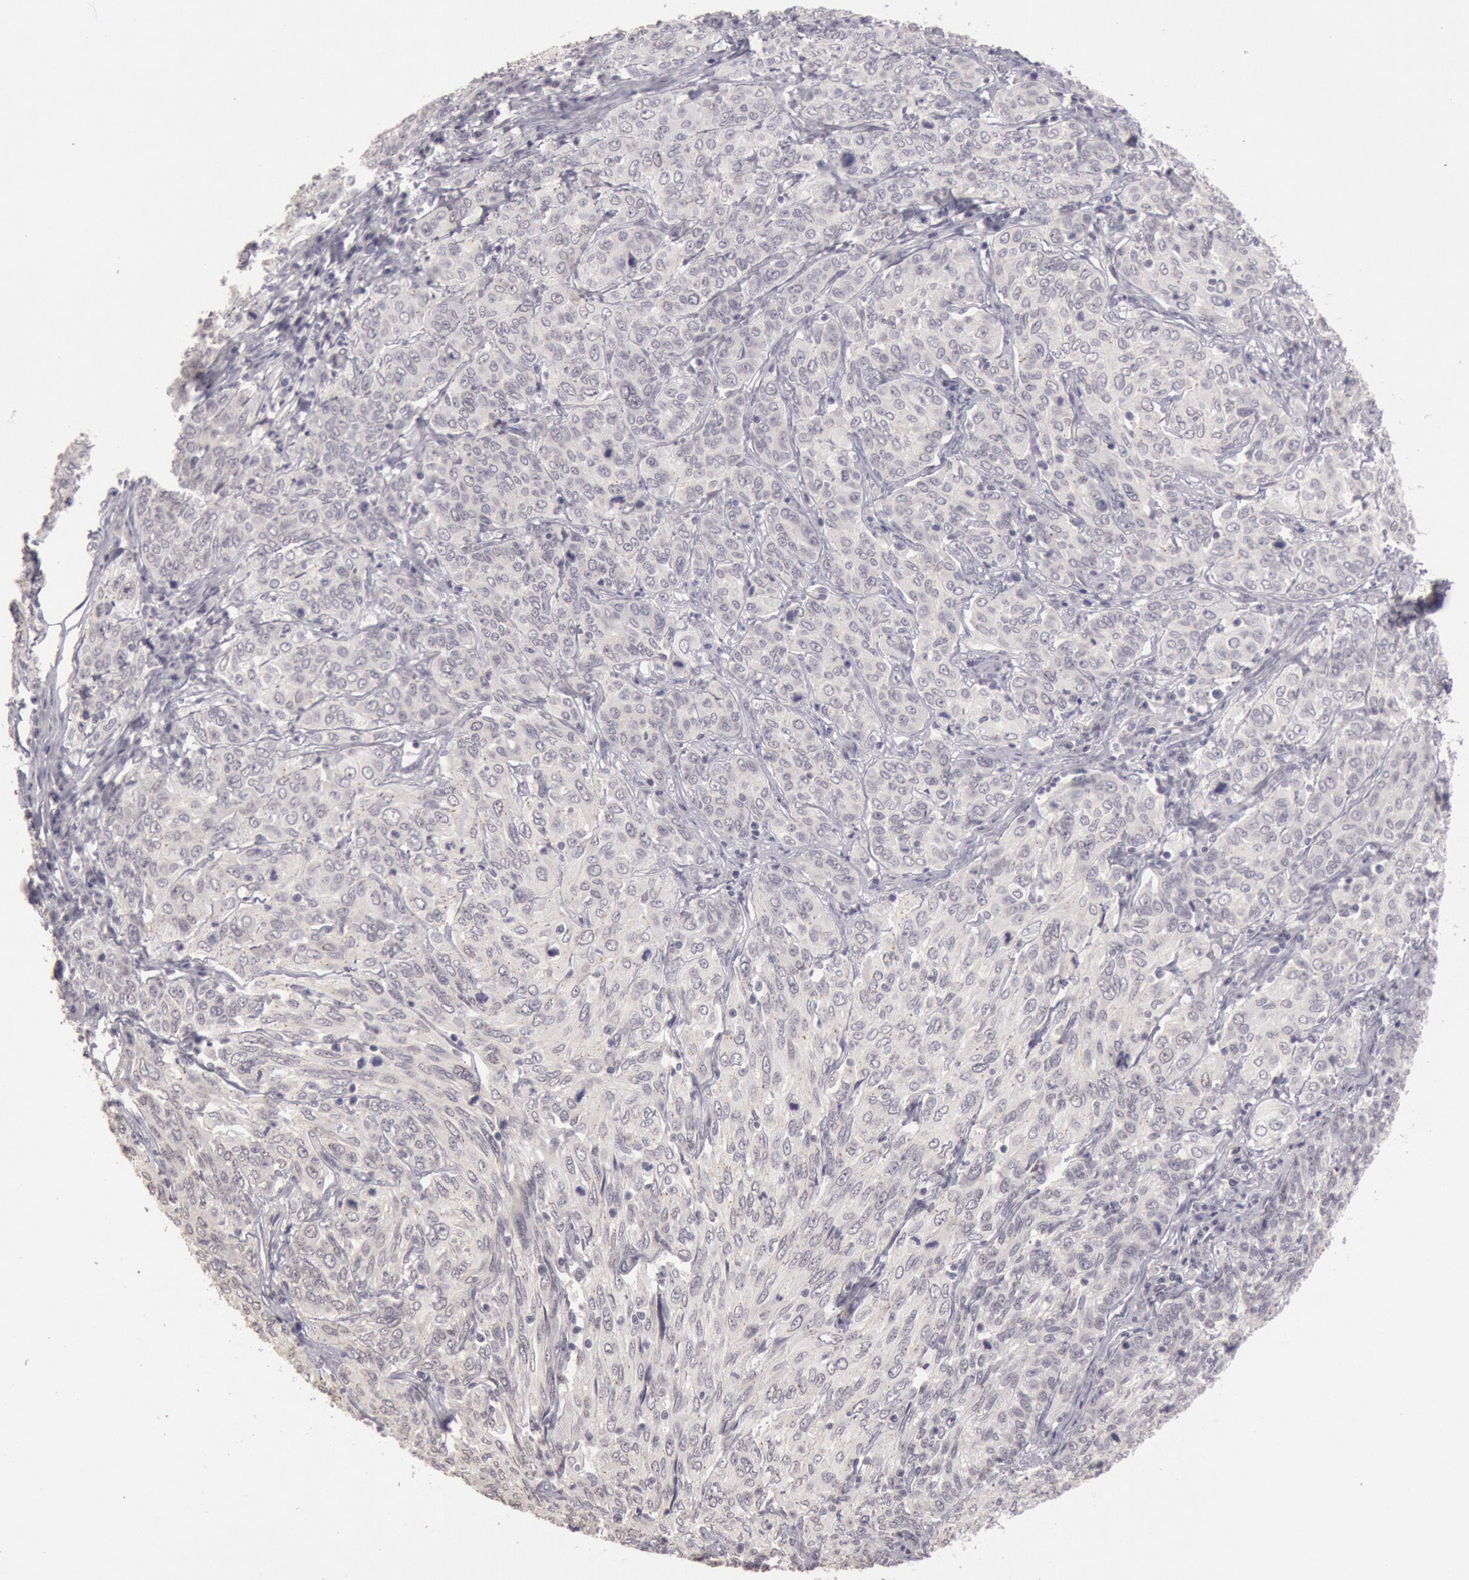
{"staining": {"intensity": "negative", "quantity": "none", "location": "none"}, "tissue": "cervical cancer", "cell_type": "Tumor cells", "image_type": "cancer", "snomed": [{"axis": "morphology", "description": "Squamous cell carcinoma, NOS"}, {"axis": "topography", "description": "Cervix"}], "caption": "The image shows no significant staining in tumor cells of cervical cancer (squamous cell carcinoma). The staining was performed using DAB to visualize the protein expression in brown, while the nuclei were stained in blue with hematoxylin (Magnification: 20x).", "gene": "RIMBP3C", "patient": {"sex": "female", "age": 38}}